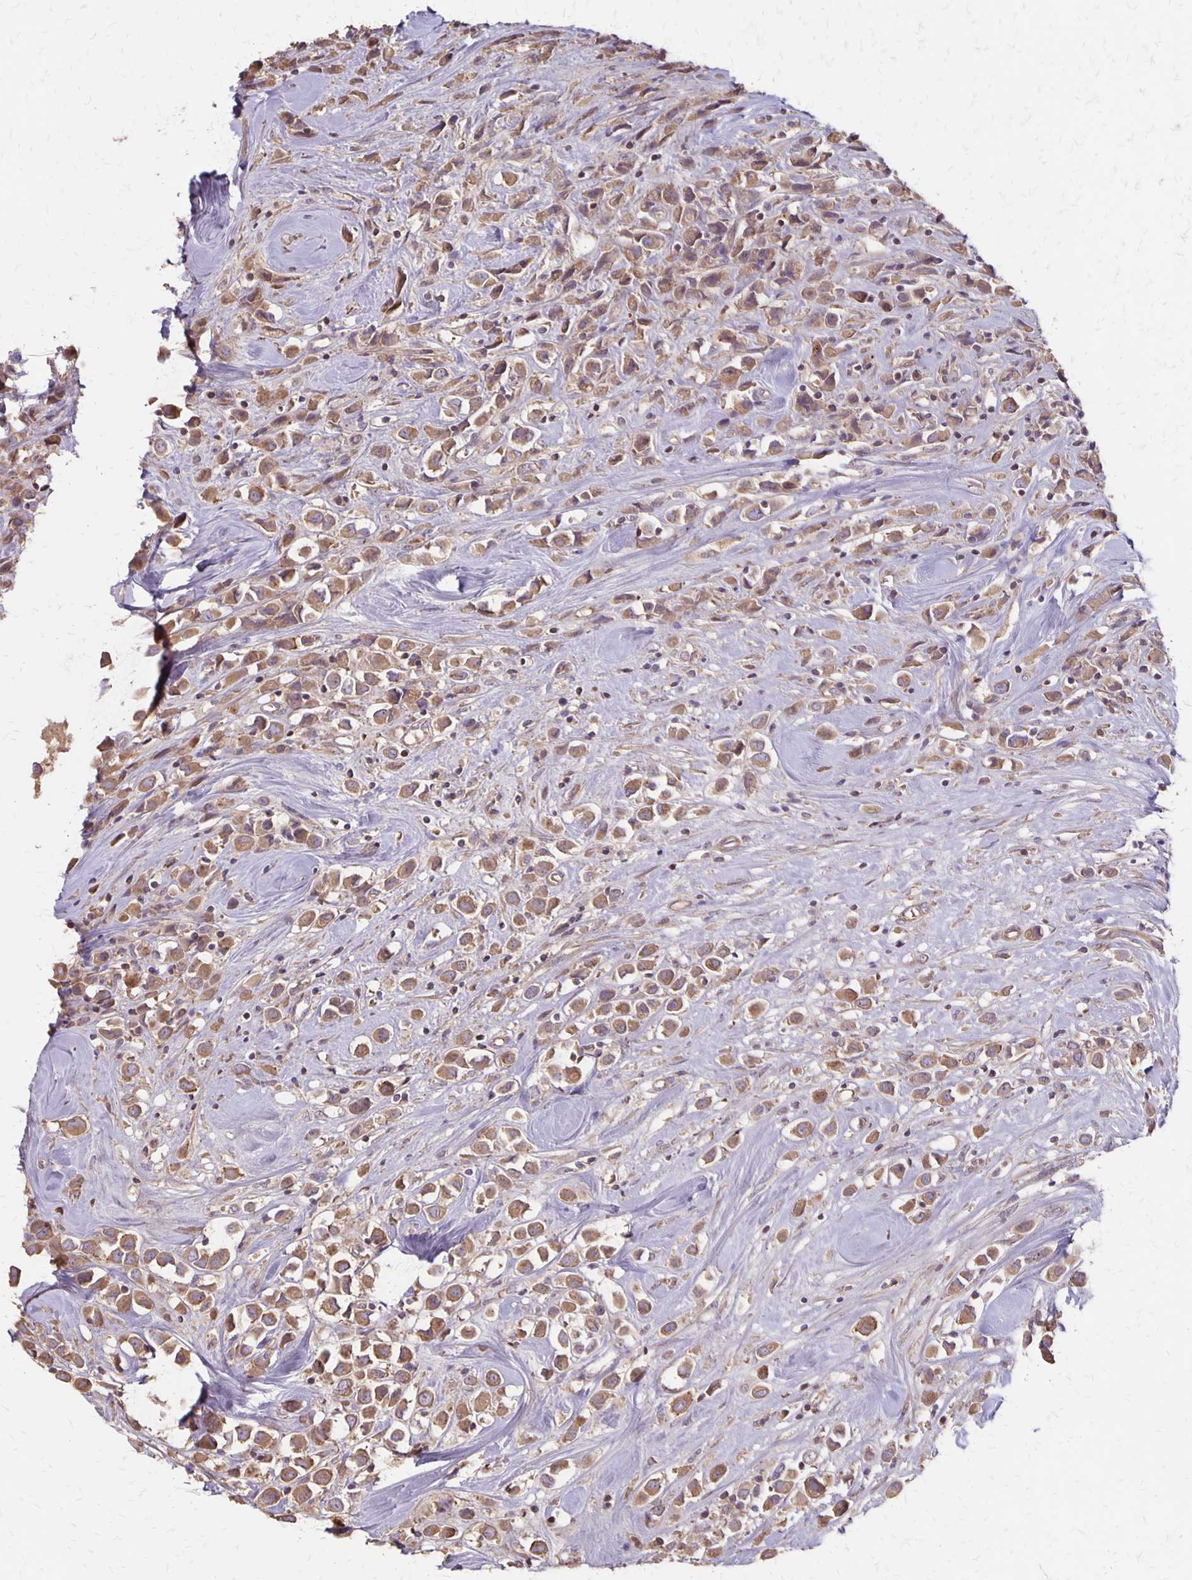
{"staining": {"intensity": "moderate", "quantity": ">75%", "location": "cytoplasmic/membranous"}, "tissue": "breast cancer", "cell_type": "Tumor cells", "image_type": "cancer", "snomed": [{"axis": "morphology", "description": "Duct carcinoma"}, {"axis": "topography", "description": "Breast"}], "caption": "This photomicrograph displays immunohistochemistry (IHC) staining of breast cancer (invasive ductal carcinoma), with medium moderate cytoplasmic/membranous expression in about >75% of tumor cells.", "gene": "PROM2", "patient": {"sex": "female", "age": 61}}